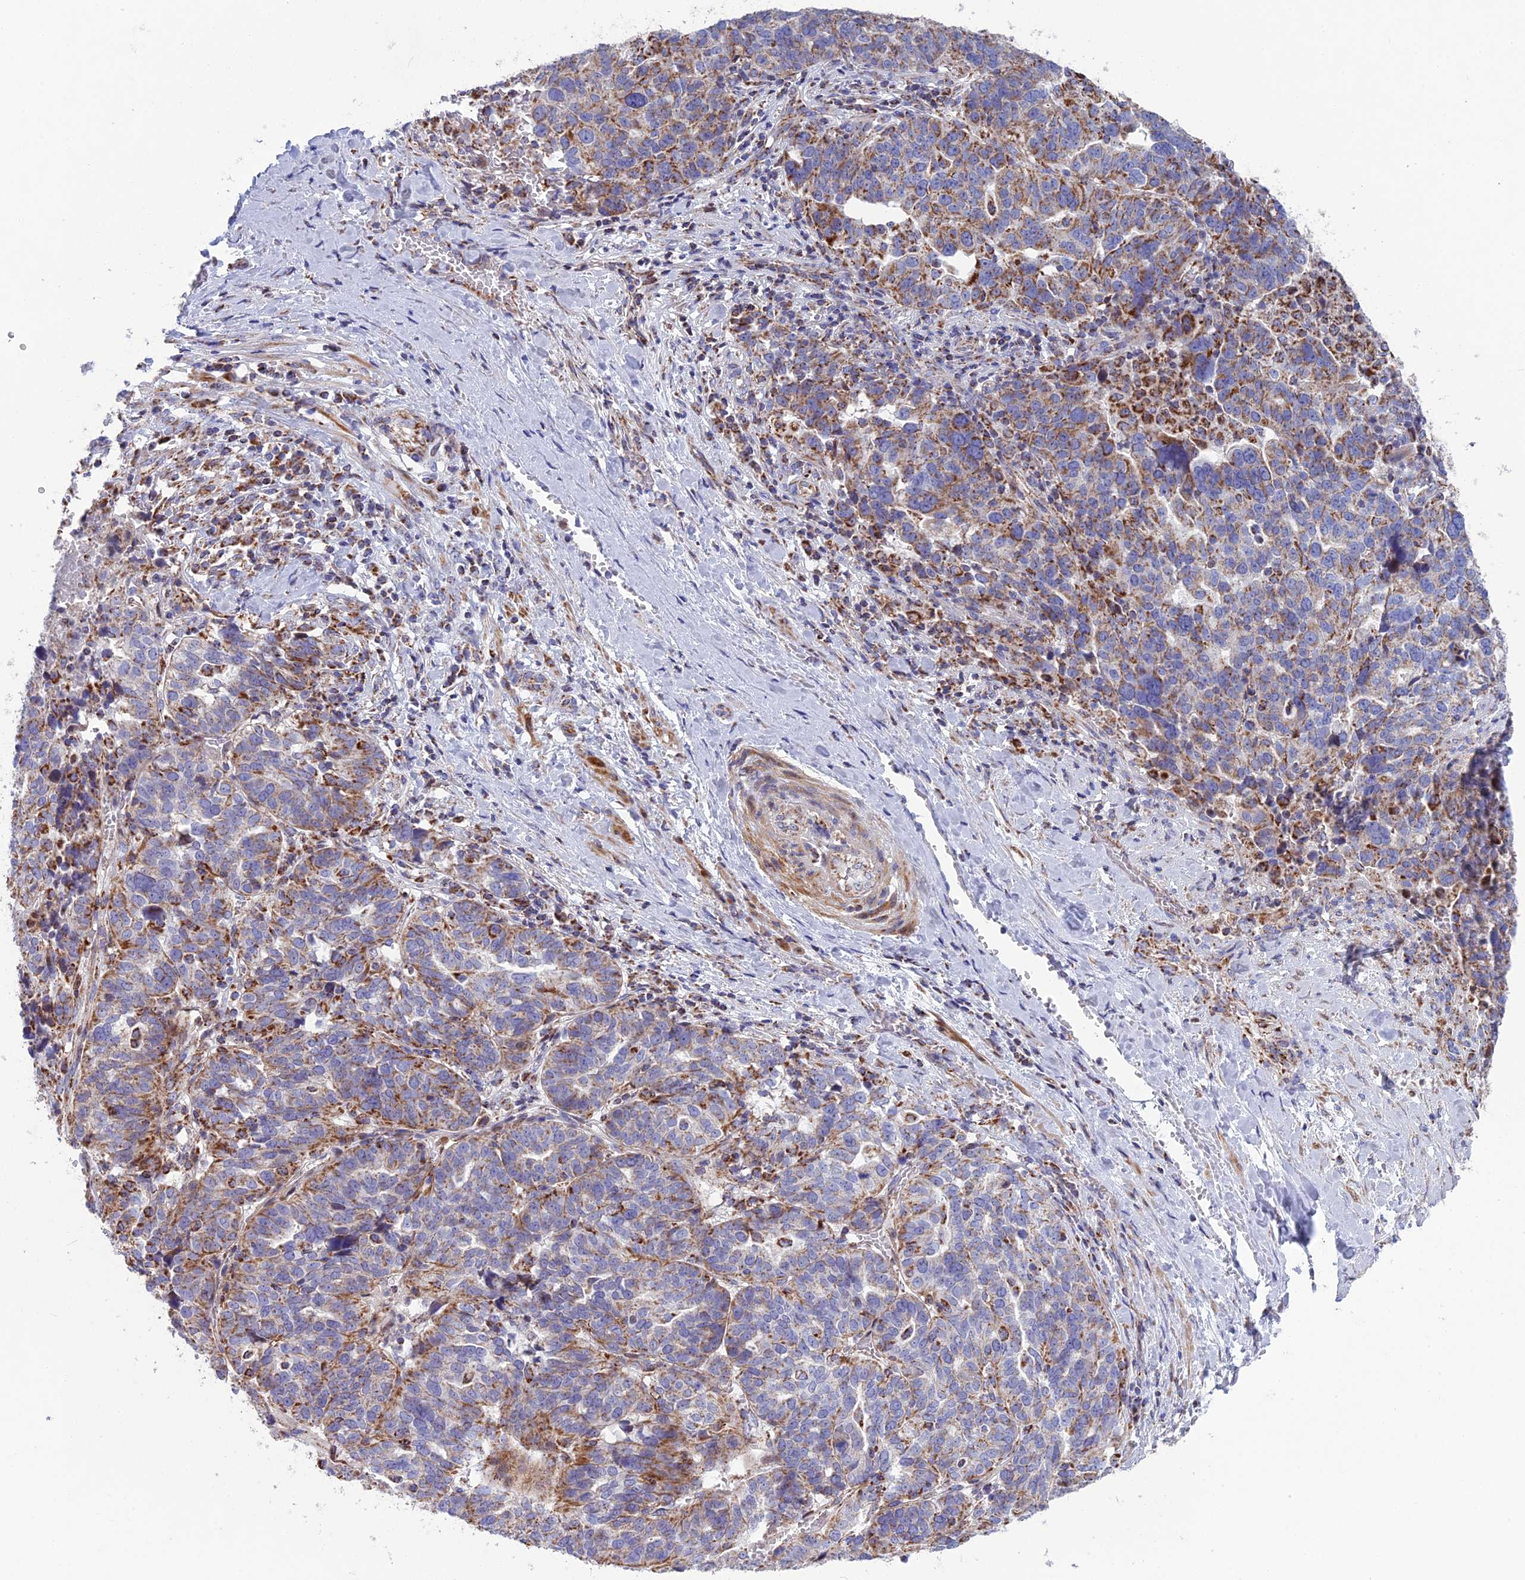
{"staining": {"intensity": "moderate", "quantity": "25%-75%", "location": "cytoplasmic/membranous"}, "tissue": "ovarian cancer", "cell_type": "Tumor cells", "image_type": "cancer", "snomed": [{"axis": "morphology", "description": "Cystadenocarcinoma, serous, NOS"}, {"axis": "topography", "description": "Ovary"}], "caption": "Ovarian serous cystadenocarcinoma stained with a brown dye exhibits moderate cytoplasmic/membranous positive positivity in about 25%-75% of tumor cells.", "gene": "CS", "patient": {"sex": "female", "age": 59}}